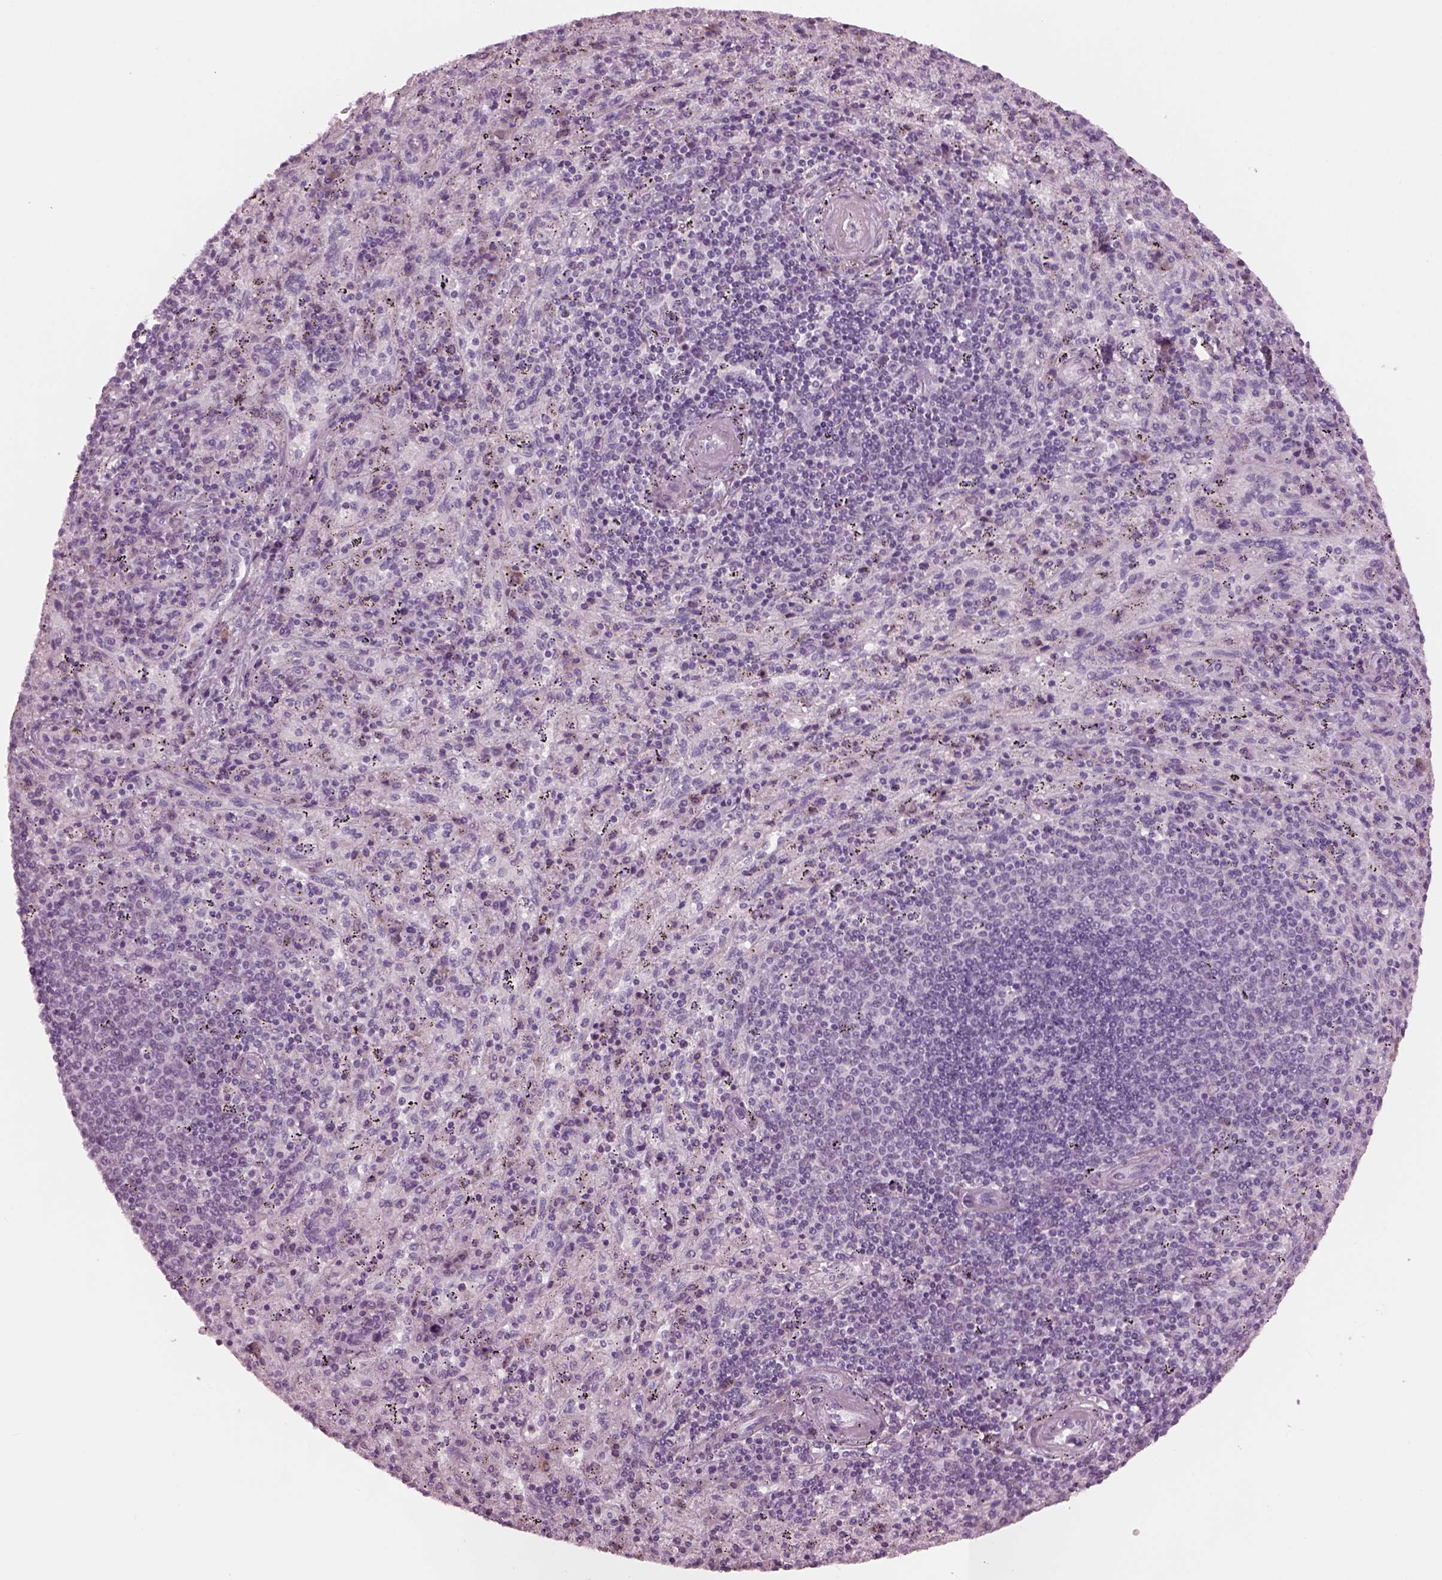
{"staining": {"intensity": "negative", "quantity": "none", "location": "none"}, "tissue": "spleen", "cell_type": "Cells in red pulp", "image_type": "normal", "snomed": [{"axis": "morphology", "description": "Normal tissue, NOS"}, {"axis": "topography", "description": "Spleen"}], "caption": "An image of spleen stained for a protein exhibits no brown staining in cells in red pulp.", "gene": "CYLC1", "patient": {"sex": "male", "age": 57}}